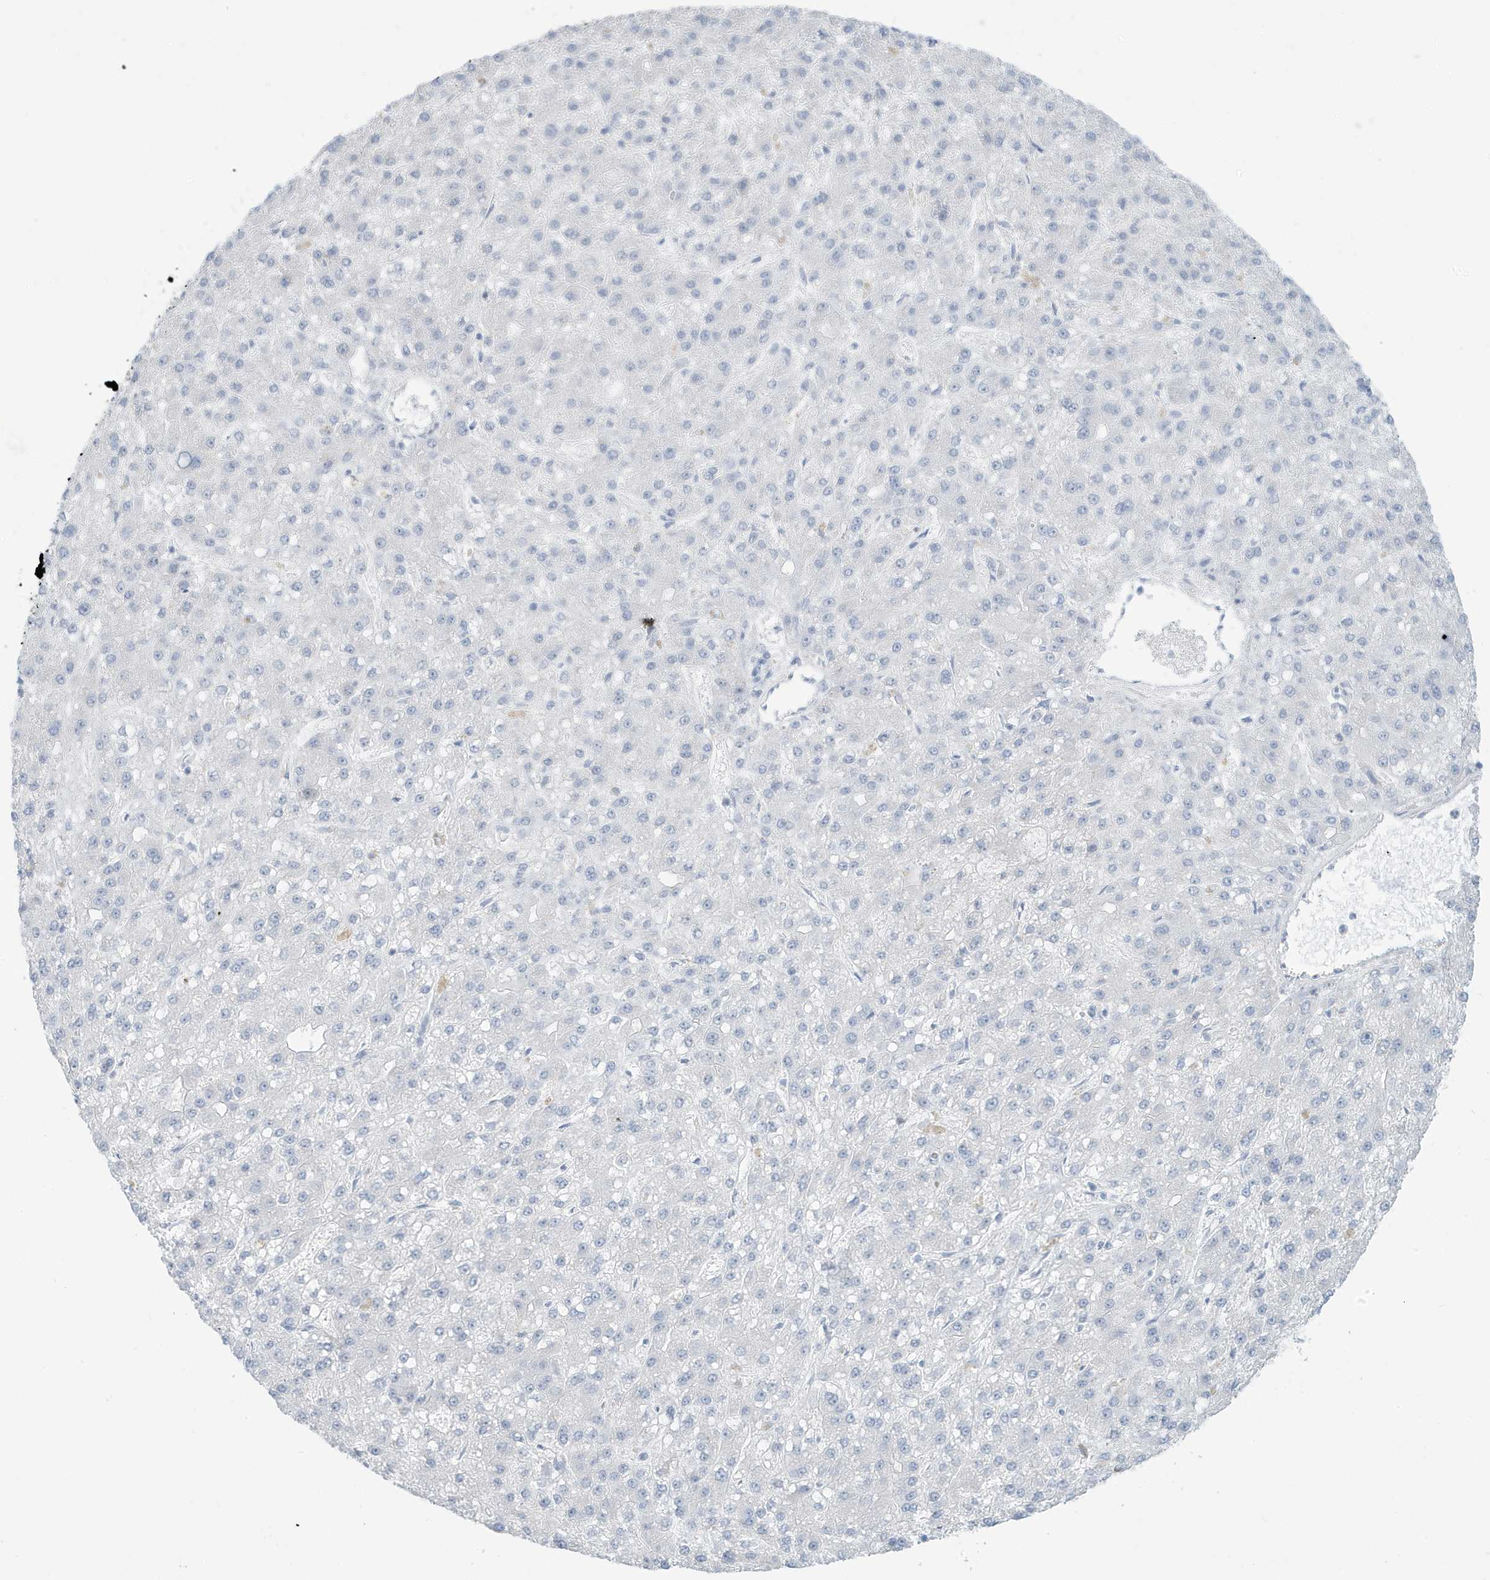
{"staining": {"intensity": "negative", "quantity": "none", "location": "none"}, "tissue": "liver cancer", "cell_type": "Tumor cells", "image_type": "cancer", "snomed": [{"axis": "morphology", "description": "Carcinoma, Hepatocellular, NOS"}, {"axis": "topography", "description": "Liver"}], "caption": "A high-resolution image shows IHC staining of liver cancer (hepatocellular carcinoma), which reveals no significant positivity in tumor cells.", "gene": "PERM1", "patient": {"sex": "male", "age": 67}}